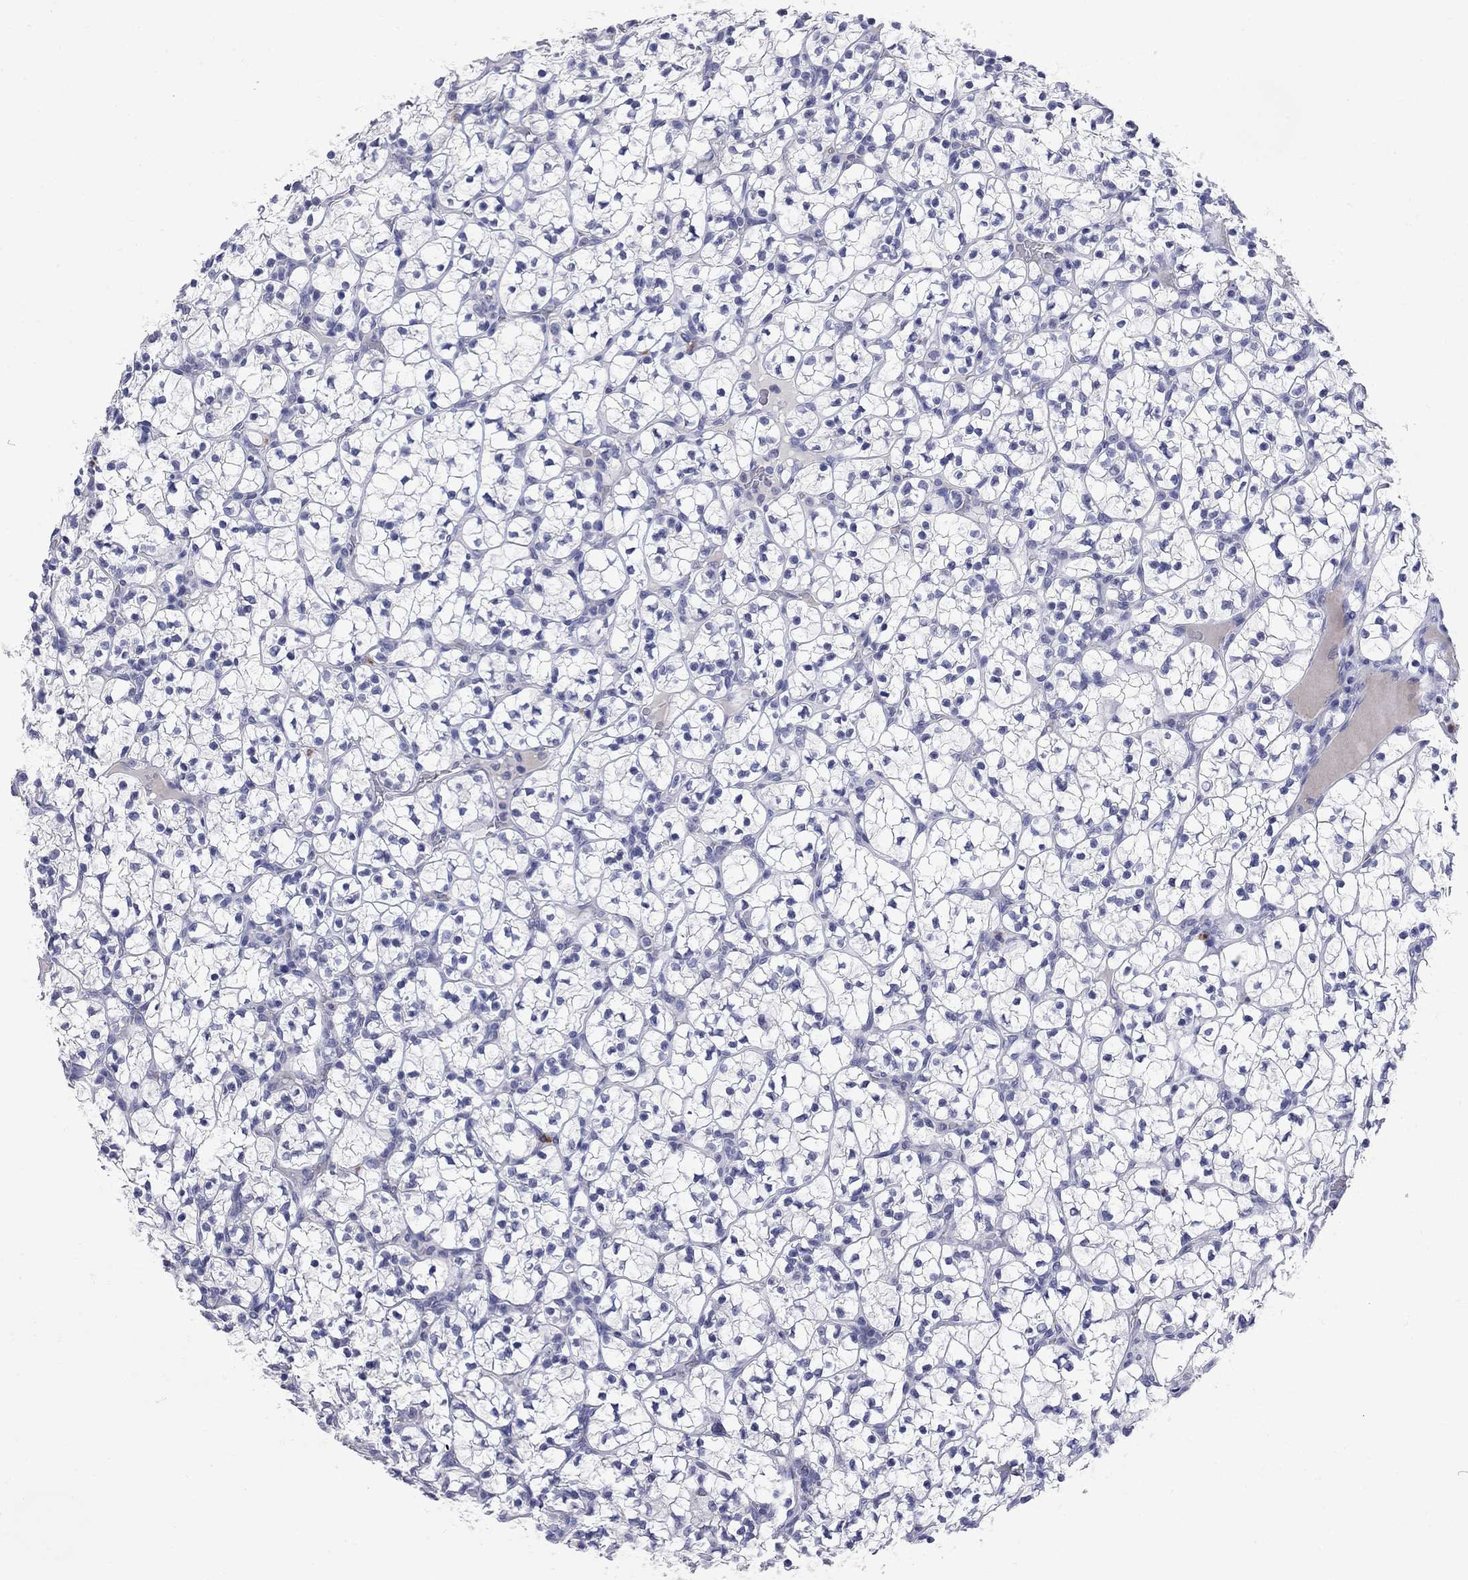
{"staining": {"intensity": "negative", "quantity": "none", "location": "none"}, "tissue": "renal cancer", "cell_type": "Tumor cells", "image_type": "cancer", "snomed": [{"axis": "morphology", "description": "Adenocarcinoma, NOS"}, {"axis": "topography", "description": "Kidney"}], "caption": "An image of human renal cancer (adenocarcinoma) is negative for staining in tumor cells. Nuclei are stained in blue.", "gene": "FAM221B", "patient": {"sex": "female", "age": 89}}